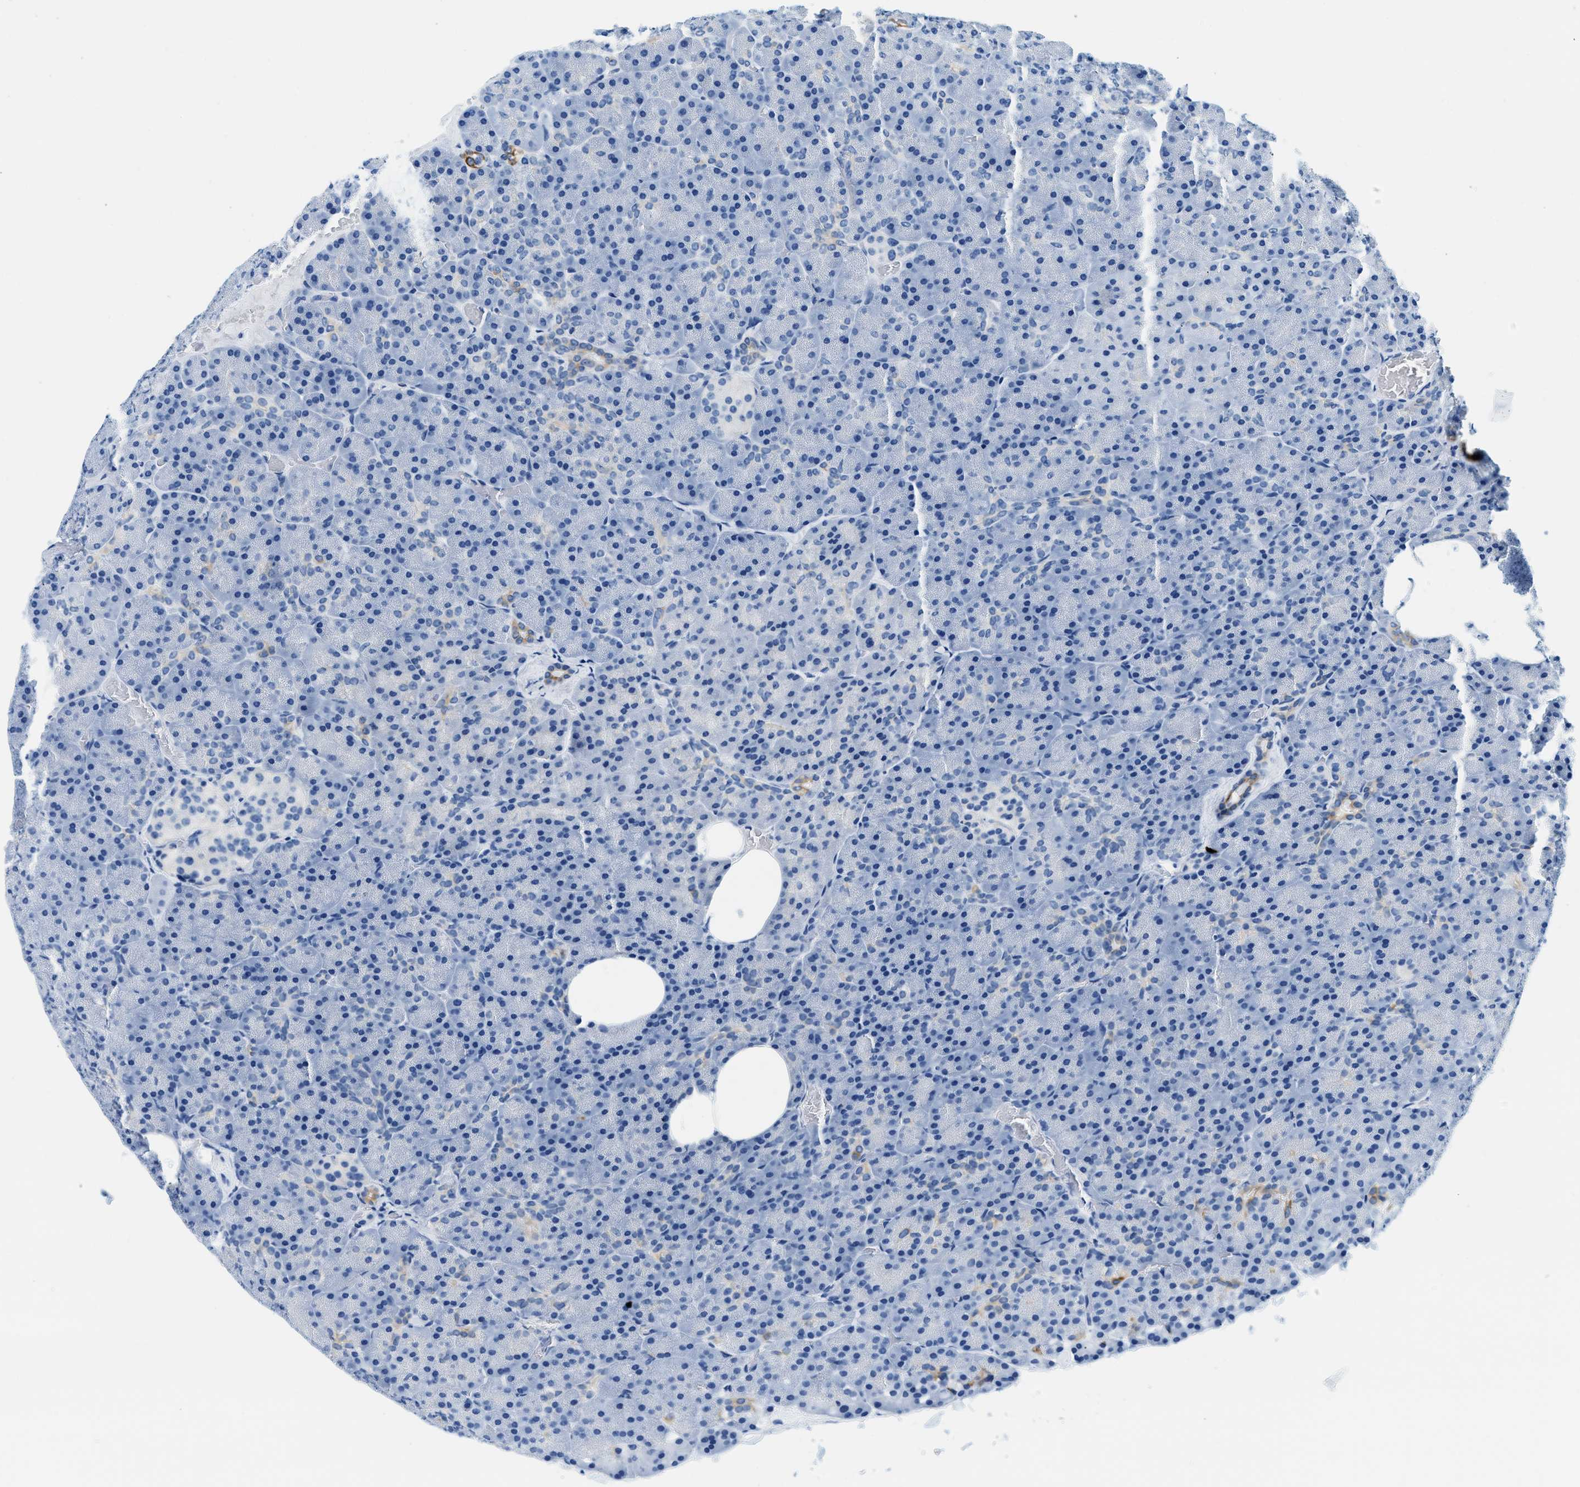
{"staining": {"intensity": "moderate", "quantity": "<25%", "location": "cytoplasmic/membranous"}, "tissue": "pancreas", "cell_type": "Exocrine glandular cells", "image_type": "normal", "snomed": [{"axis": "morphology", "description": "Normal tissue, NOS"}, {"axis": "topography", "description": "Pancreas"}], "caption": "This micrograph exhibits normal pancreas stained with immunohistochemistry (IHC) to label a protein in brown. The cytoplasmic/membranous of exocrine glandular cells show moderate positivity for the protein. Nuclei are counter-stained blue.", "gene": "STXBP2", "patient": {"sex": "female", "age": 35}}